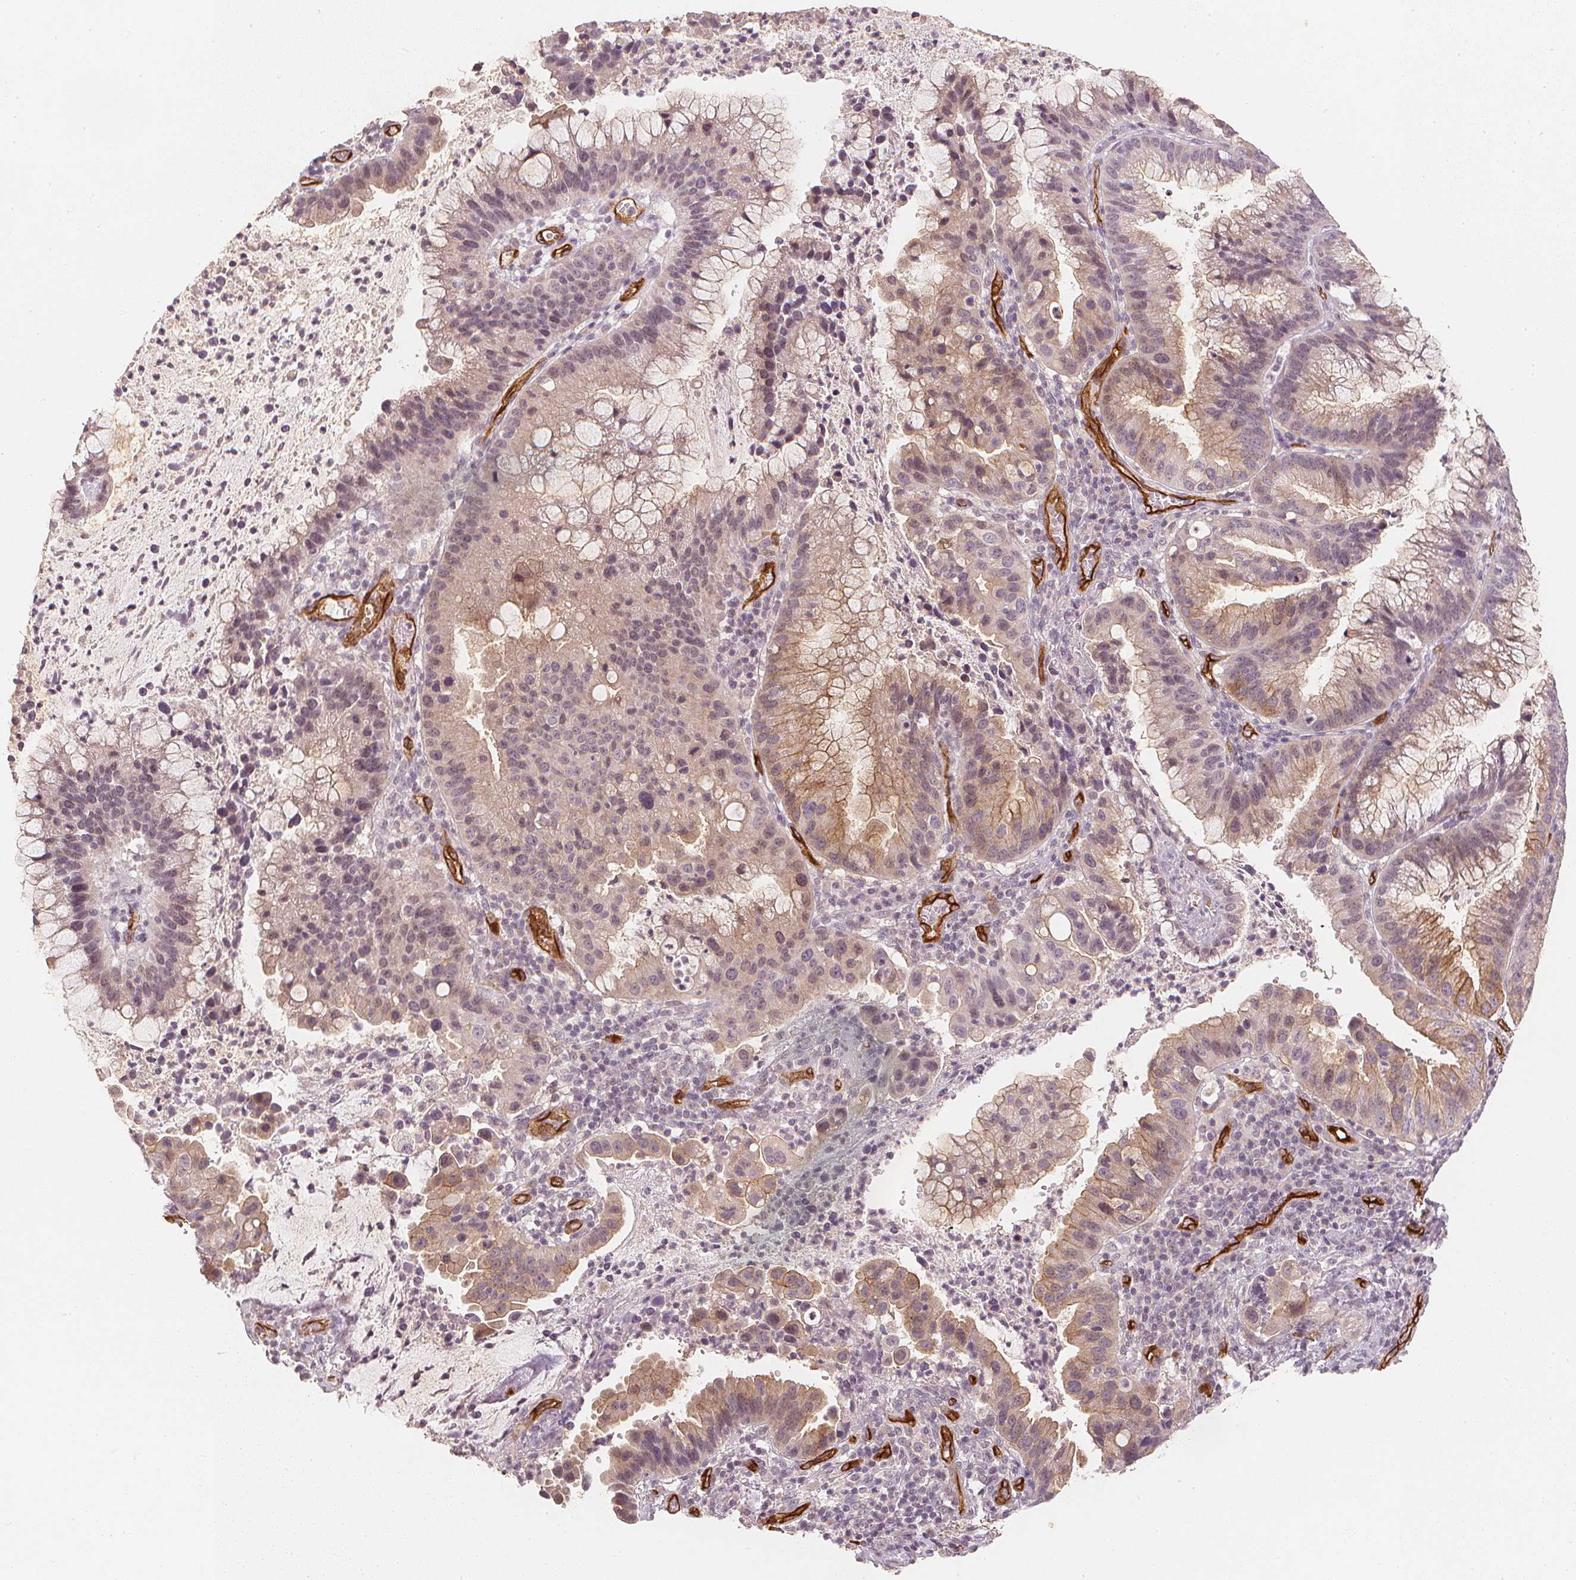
{"staining": {"intensity": "weak", "quantity": "25%-75%", "location": "cytoplasmic/membranous"}, "tissue": "cervical cancer", "cell_type": "Tumor cells", "image_type": "cancer", "snomed": [{"axis": "morphology", "description": "Adenocarcinoma, NOS"}, {"axis": "topography", "description": "Cervix"}], "caption": "Immunohistochemical staining of cervical adenocarcinoma displays weak cytoplasmic/membranous protein staining in approximately 25%-75% of tumor cells. (DAB (3,3'-diaminobenzidine) IHC with brightfield microscopy, high magnification).", "gene": "CIB1", "patient": {"sex": "female", "age": 34}}